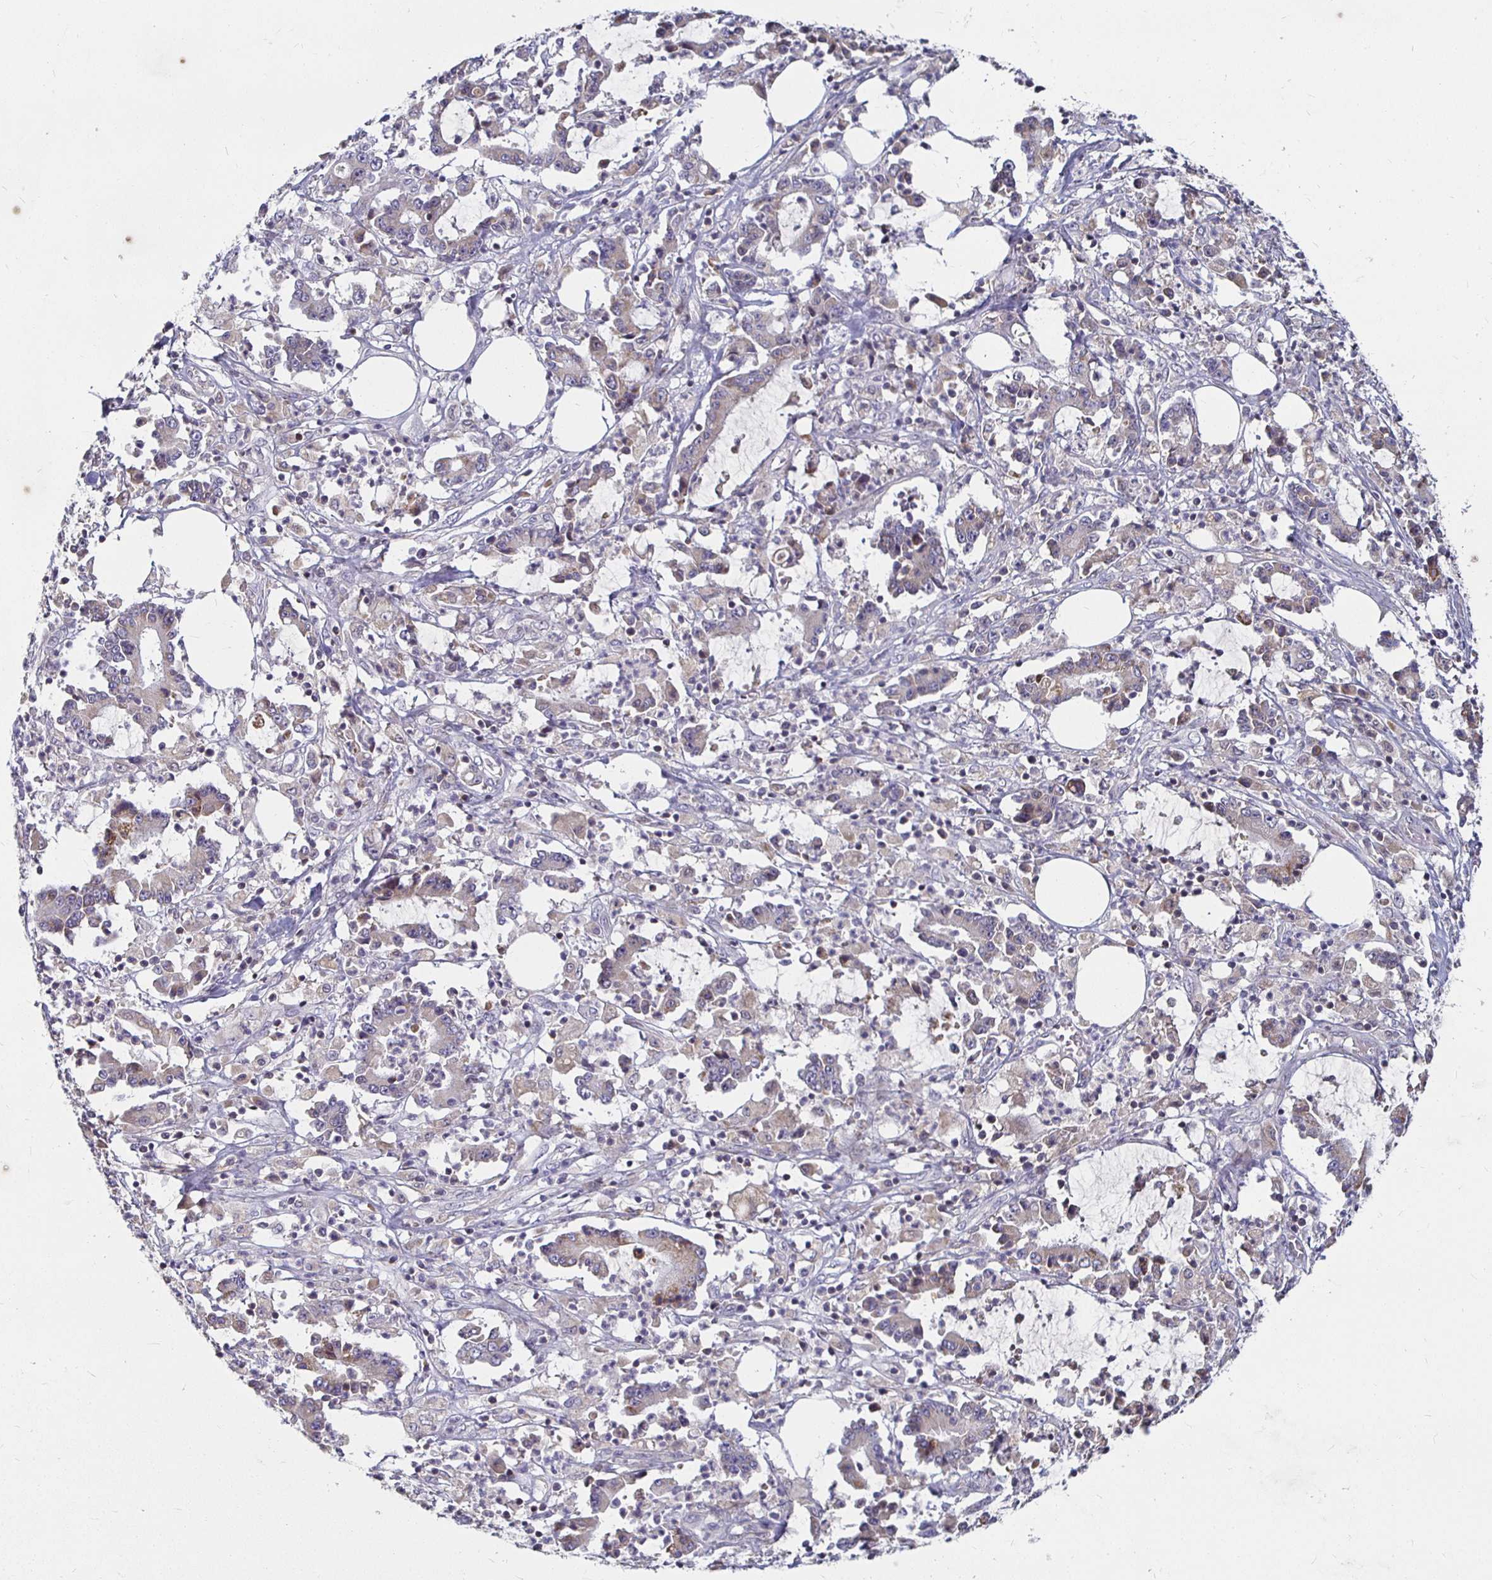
{"staining": {"intensity": "negative", "quantity": "none", "location": "none"}, "tissue": "stomach cancer", "cell_type": "Tumor cells", "image_type": "cancer", "snomed": [{"axis": "morphology", "description": "Adenocarcinoma, NOS"}, {"axis": "topography", "description": "Stomach, upper"}], "caption": "The image displays no significant positivity in tumor cells of stomach adenocarcinoma. (DAB IHC with hematoxylin counter stain).", "gene": "RNF144B", "patient": {"sex": "male", "age": 68}}